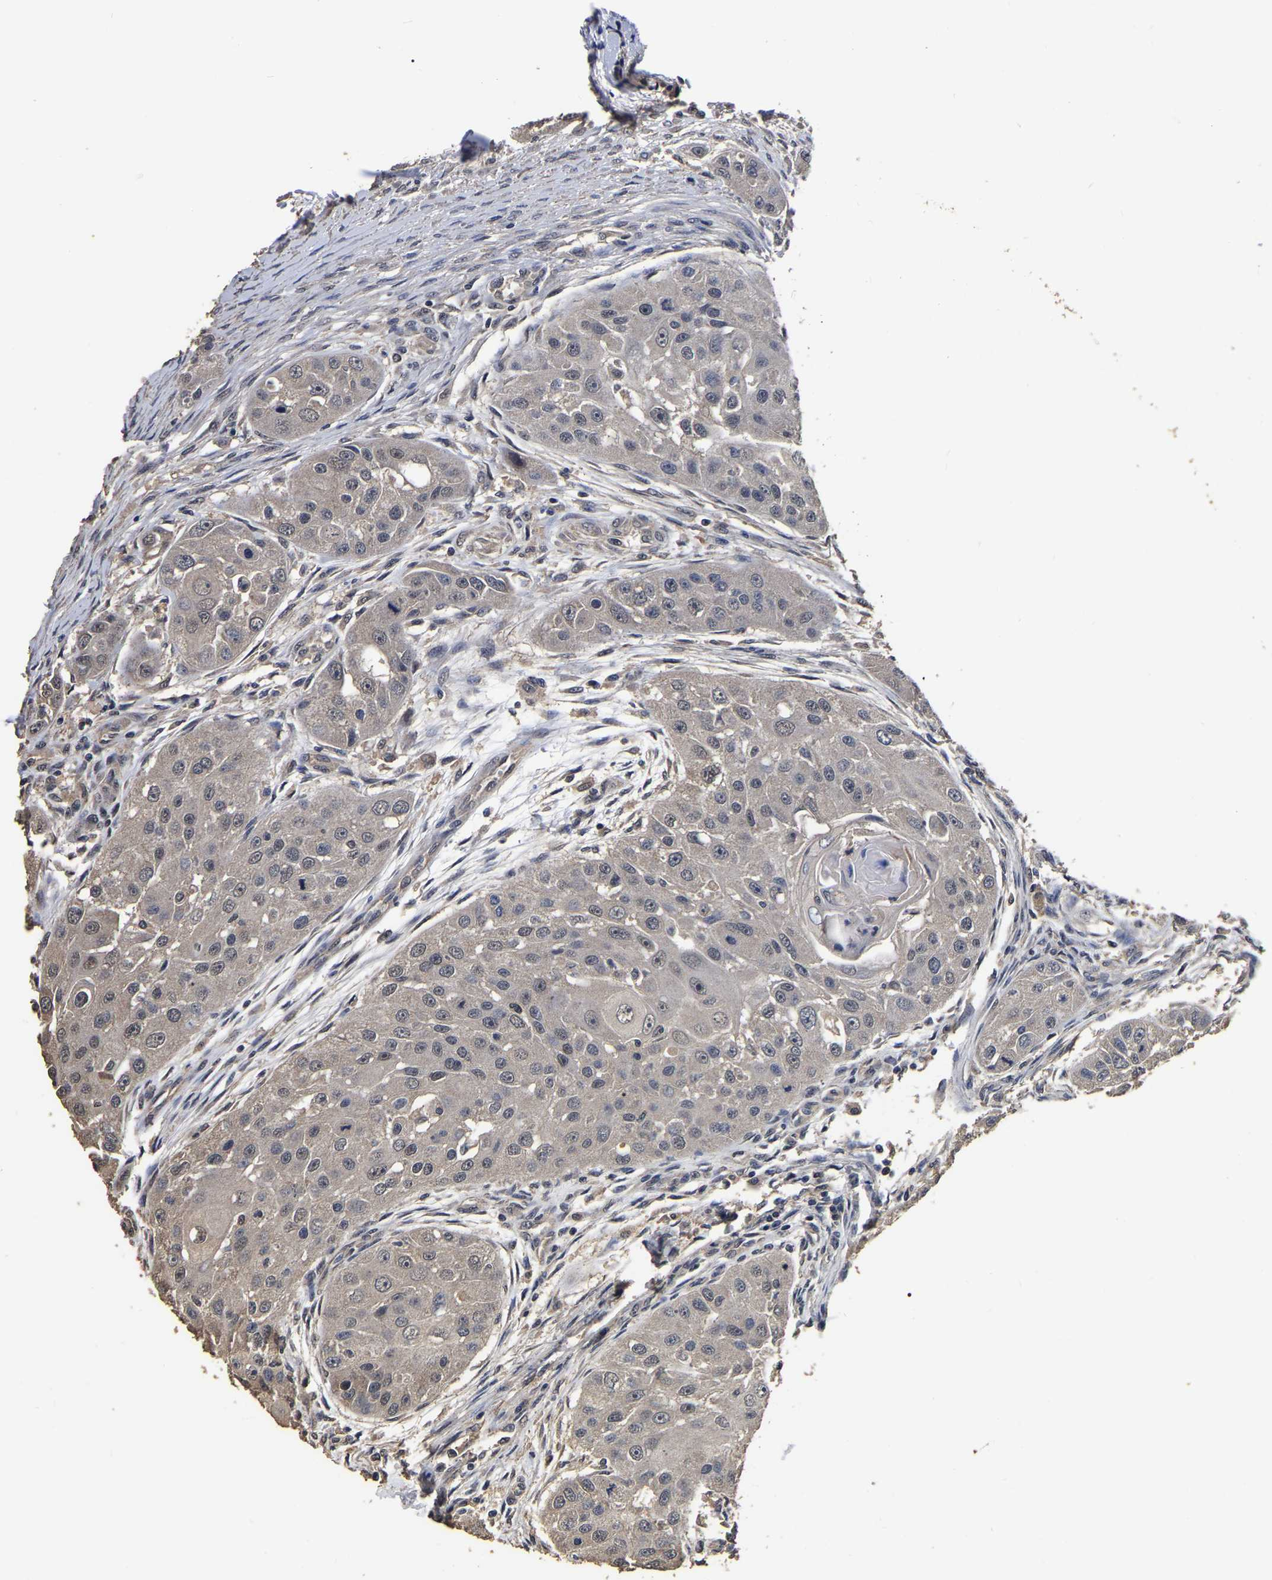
{"staining": {"intensity": "weak", "quantity": "<25%", "location": "cytoplasmic/membranous"}, "tissue": "head and neck cancer", "cell_type": "Tumor cells", "image_type": "cancer", "snomed": [{"axis": "morphology", "description": "Normal tissue, NOS"}, {"axis": "morphology", "description": "Squamous cell carcinoma, NOS"}, {"axis": "topography", "description": "Skeletal muscle"}, {"axis": "topography", "description": "Head-Neck"}], "caption": "Immunohistochemistry micrograph of neoplastic tissue: head and neck cancer stained with DAB demonstrates no significant protein staining in tumor cells.", "gene": "STK32C", "patient": {"sex": "male", "age": 51}}